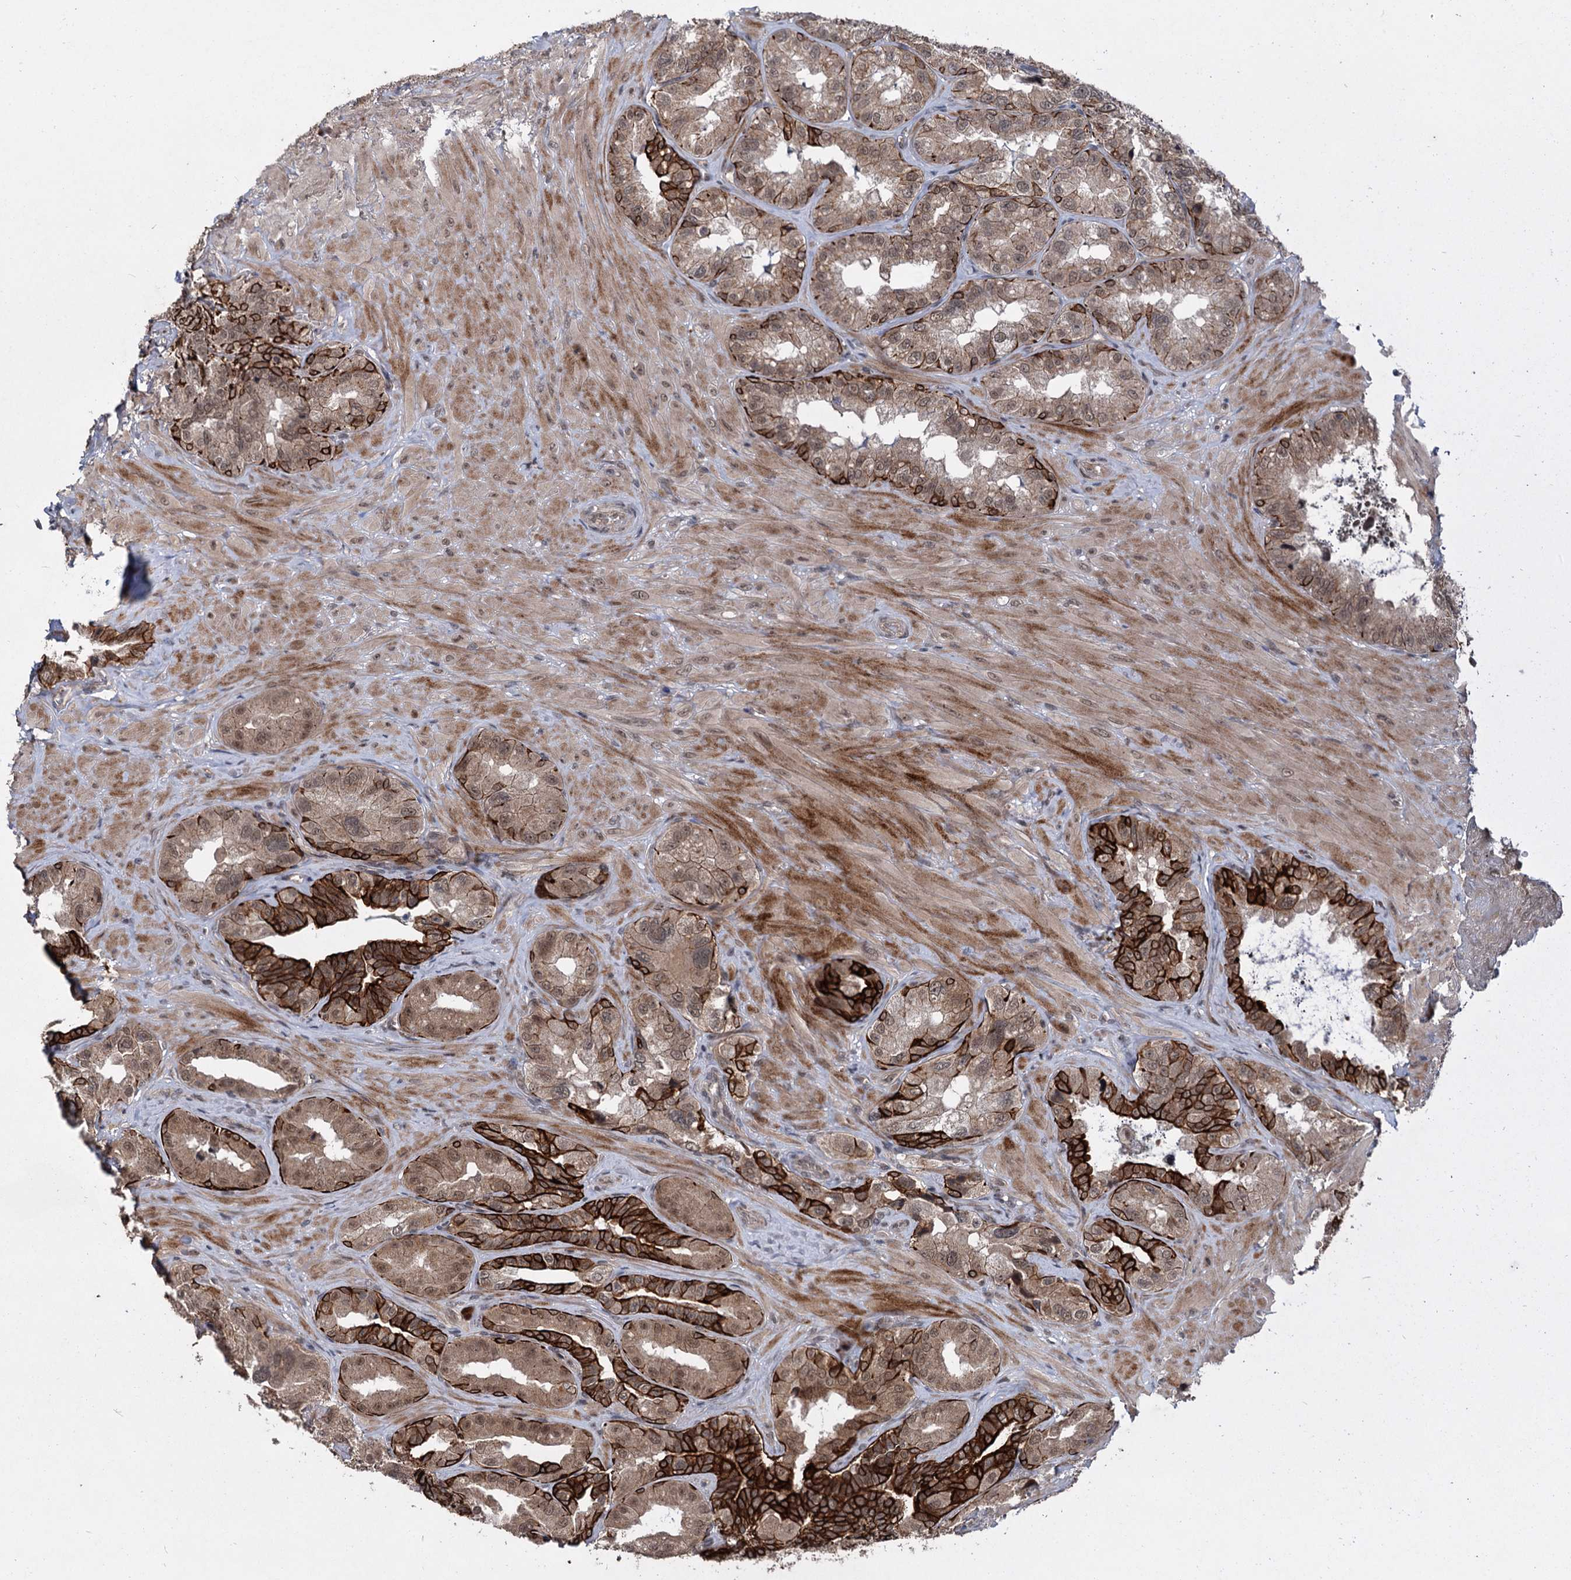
{"staining": {"intensity": "strong", "quantity": "25%-75%", "location": "cytoplasmic/membranous"}, "tissue": "seminal vesicle", "cell_type": "Glandular cells", "image_type": "normal", "snomed": [{"axis": "morphology", "description": "Normal tissue, NOS"}, {"axis": "topography", "description": "Seminal veicle"}, {"axis": "topography", "description": "Peripheral nerve tissue"}], "caption": "A photomicrograph showing strong cytoplasmic/membranous positivity in about 25%-75% of glandular cells in benign seminal vesicle, as visualized by brown immunohistochemical staining.", "gene": "RITA1", "patient": {"sex": "male", "age": 67}}